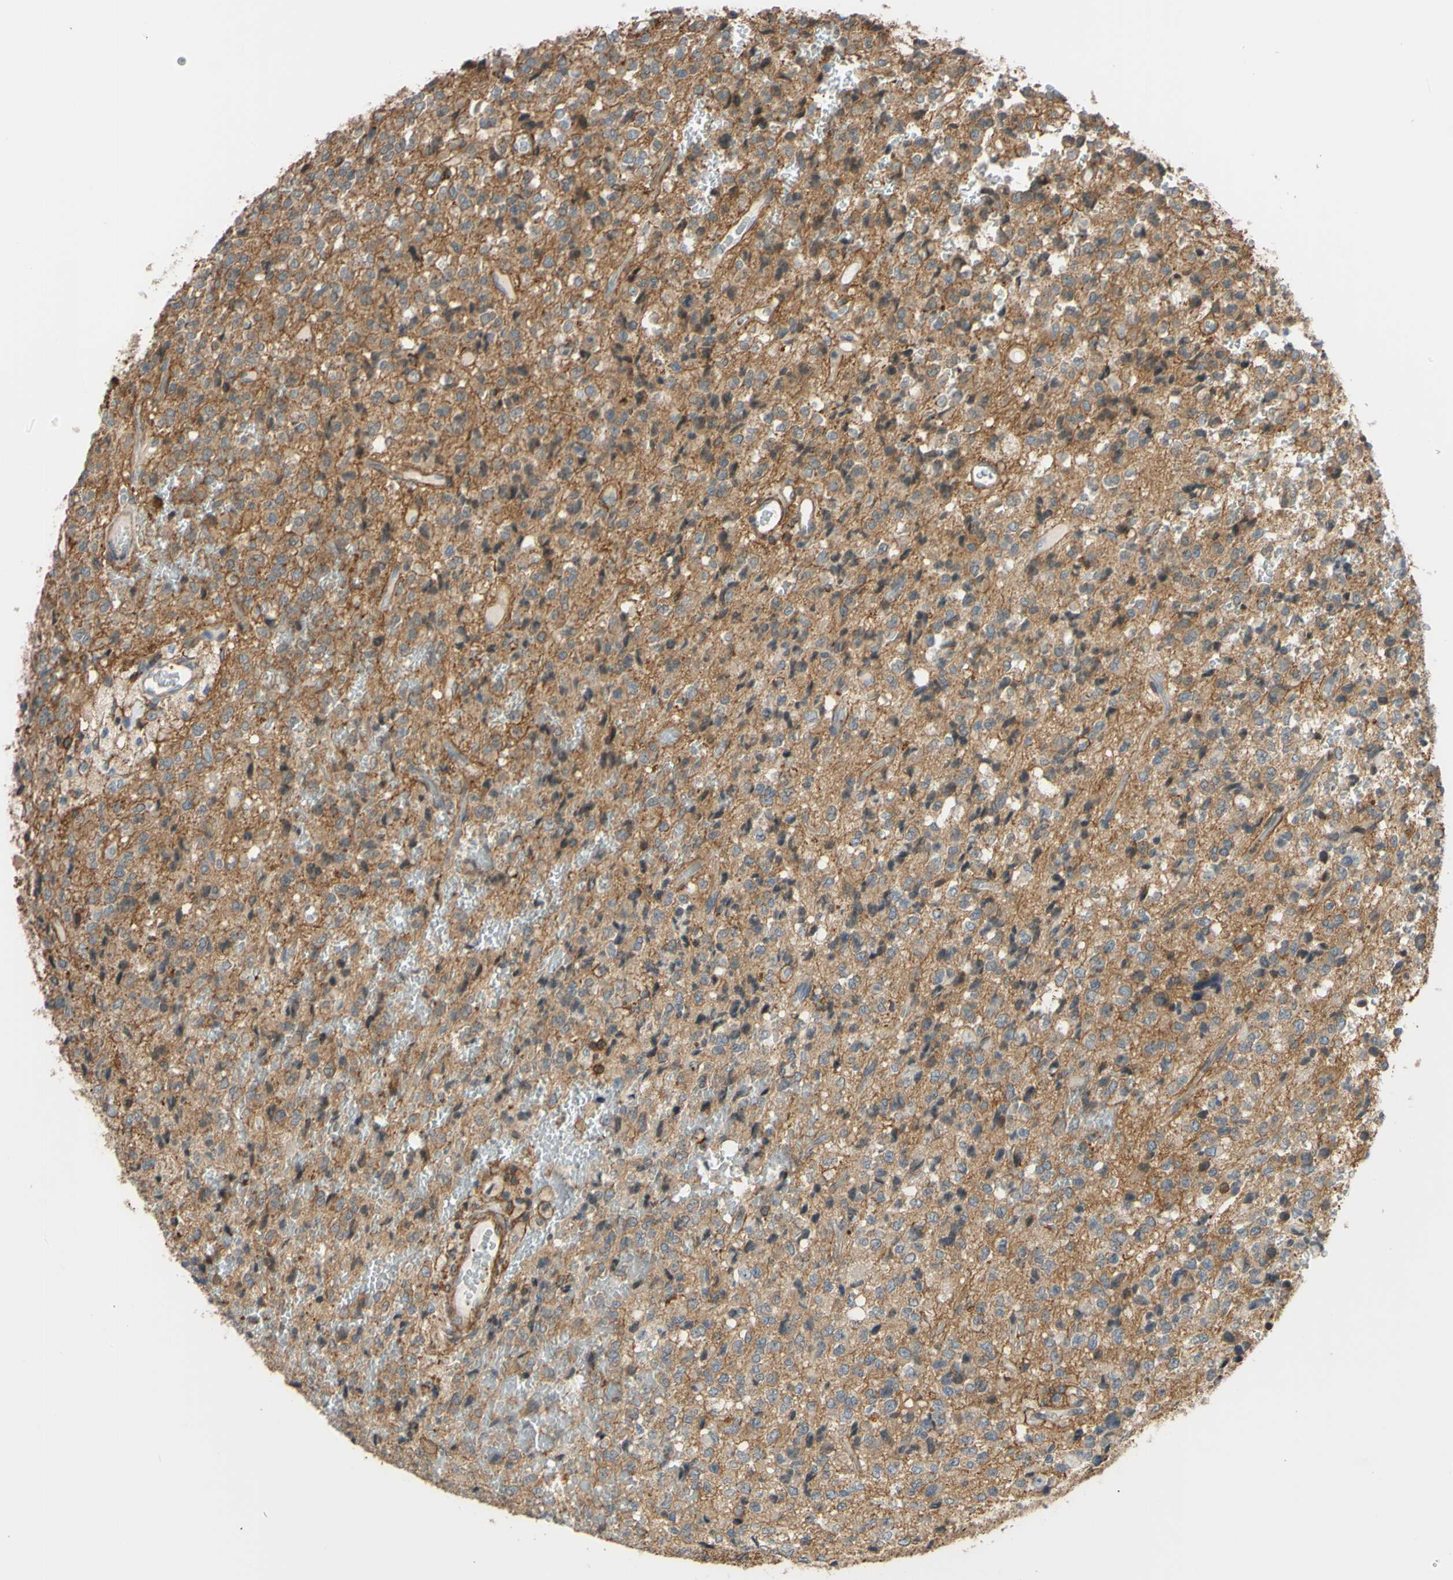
{"staining": {"intensity": "moderate", "quantity": ">75%", "location": "cytoplasmic/membranous"}, "tissue": "glioma", "cell_type": "Tumor cells", "image_type": "cancer", "snomed": [{"axis": "morphology", "description": "Glioma, malignant, High grade"}, {"axis": "topography", "description": "pancreas cauda"}], "caption": "Malignant high-grade glioma stained for a protein reveals moderate cytoplasmic/membranous positivity in tumor cells. (DAB (3,3'-diaminobenzidine) IHC with brightfield microscopy, high magnification).", "gene": "ADD3", "patient": {"sex": "male", "age": 60}}